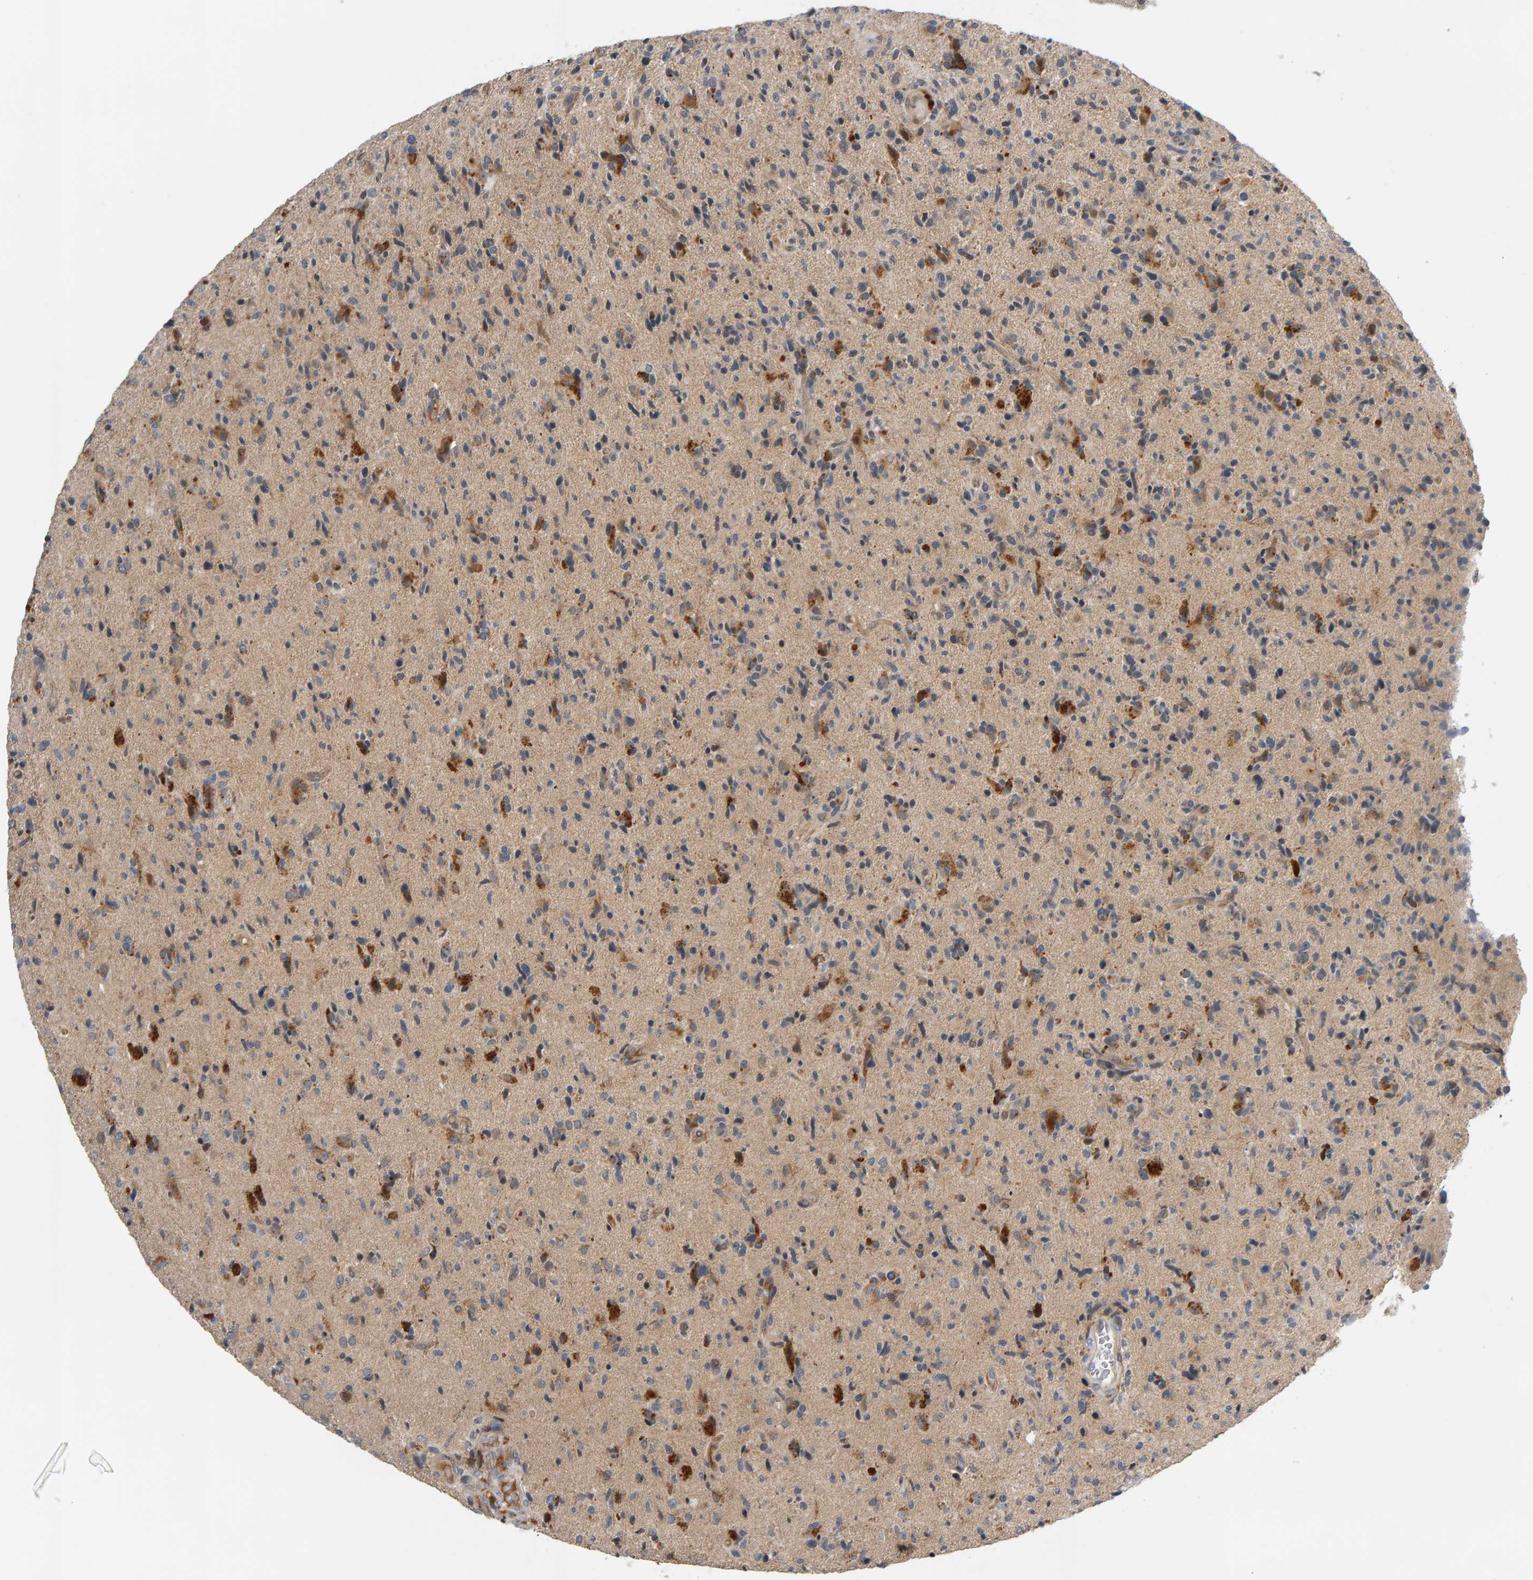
{"staining": {"intensity": "moderate", "quantity": "<25%", "location": "cytoplasmic/membranous"}, "tissue": "glioma", "cell_type": "Tumor cells", "image_type": "cancer", "snomed": [{"axis": "morphology", "description": "Glioma, malignant, High grade"}, {"axis": "topography", "description": "Brain"}], "caption": "Glioma was stained to show a protein in brown. There is low levels of moderate cytoplasmic/membranous expression in about <25% of tumor cells. The staining was performed using DAB, with brown indicating positive protein expression. Nuclei are stained blue with hematoxylin.", "gene": "ZNF160", "patient": {"sex": "male", "age": 72}}